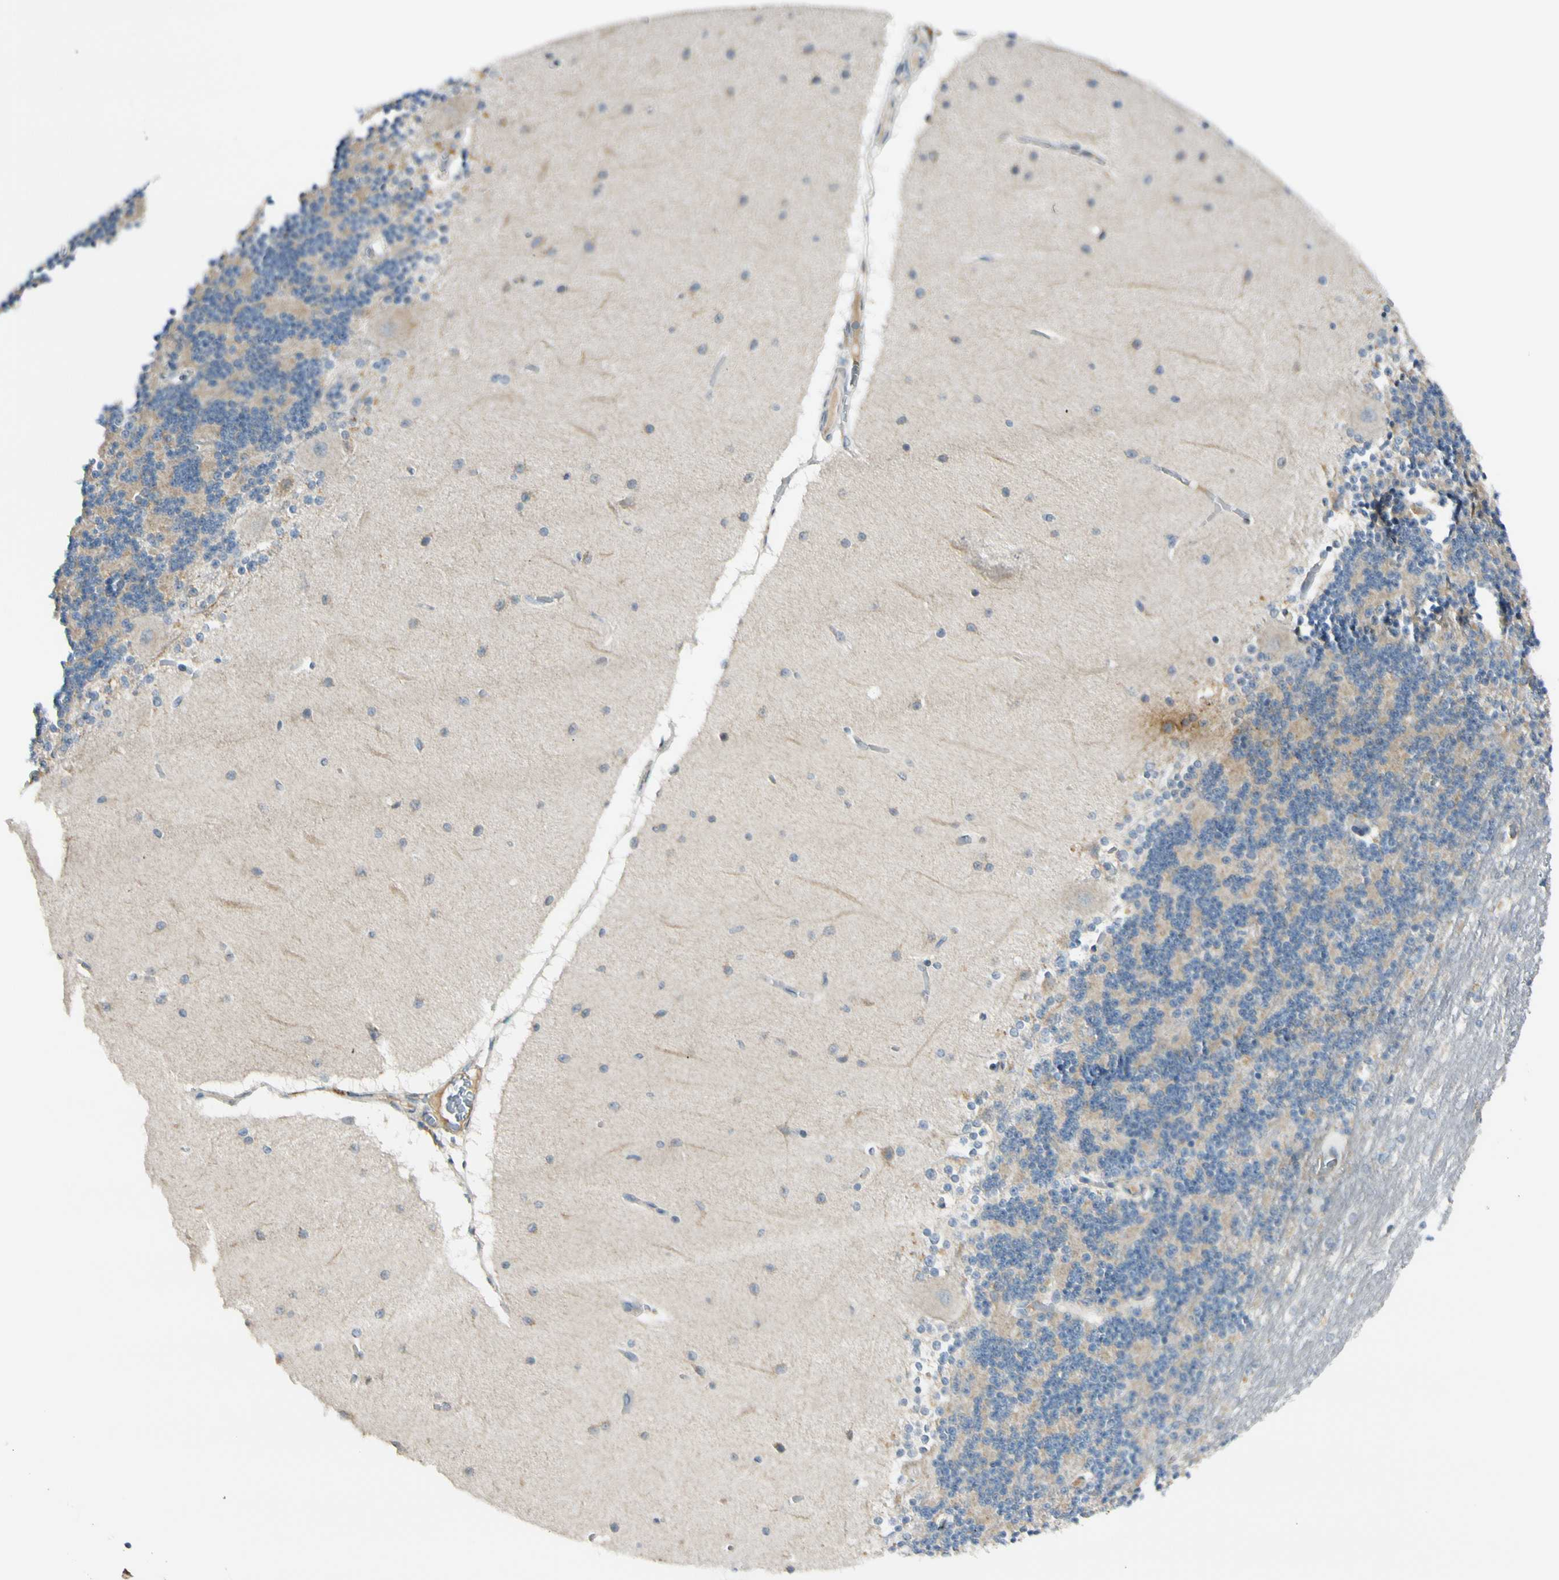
{"staining": {"intensity": "negative", "quantity": "none", "location": "none"}, "tissue": "cerebellum", "cell_type": "Cells in granular layer", "image_type": "normal", "snomed": [{"axis": "morphology", "description": "Normal tissue, NOS"}, {"axis": "topography", "description": "Cerebellum"}], "caption": "Immunohistochemistry micrograph of unremarkable cerebellum: human cerebellum stained with DAB demonstrates no significant protein expression in cells in granular layer.", "gene": "FHL2", "patient": {"sex": "female", "age": 54}}